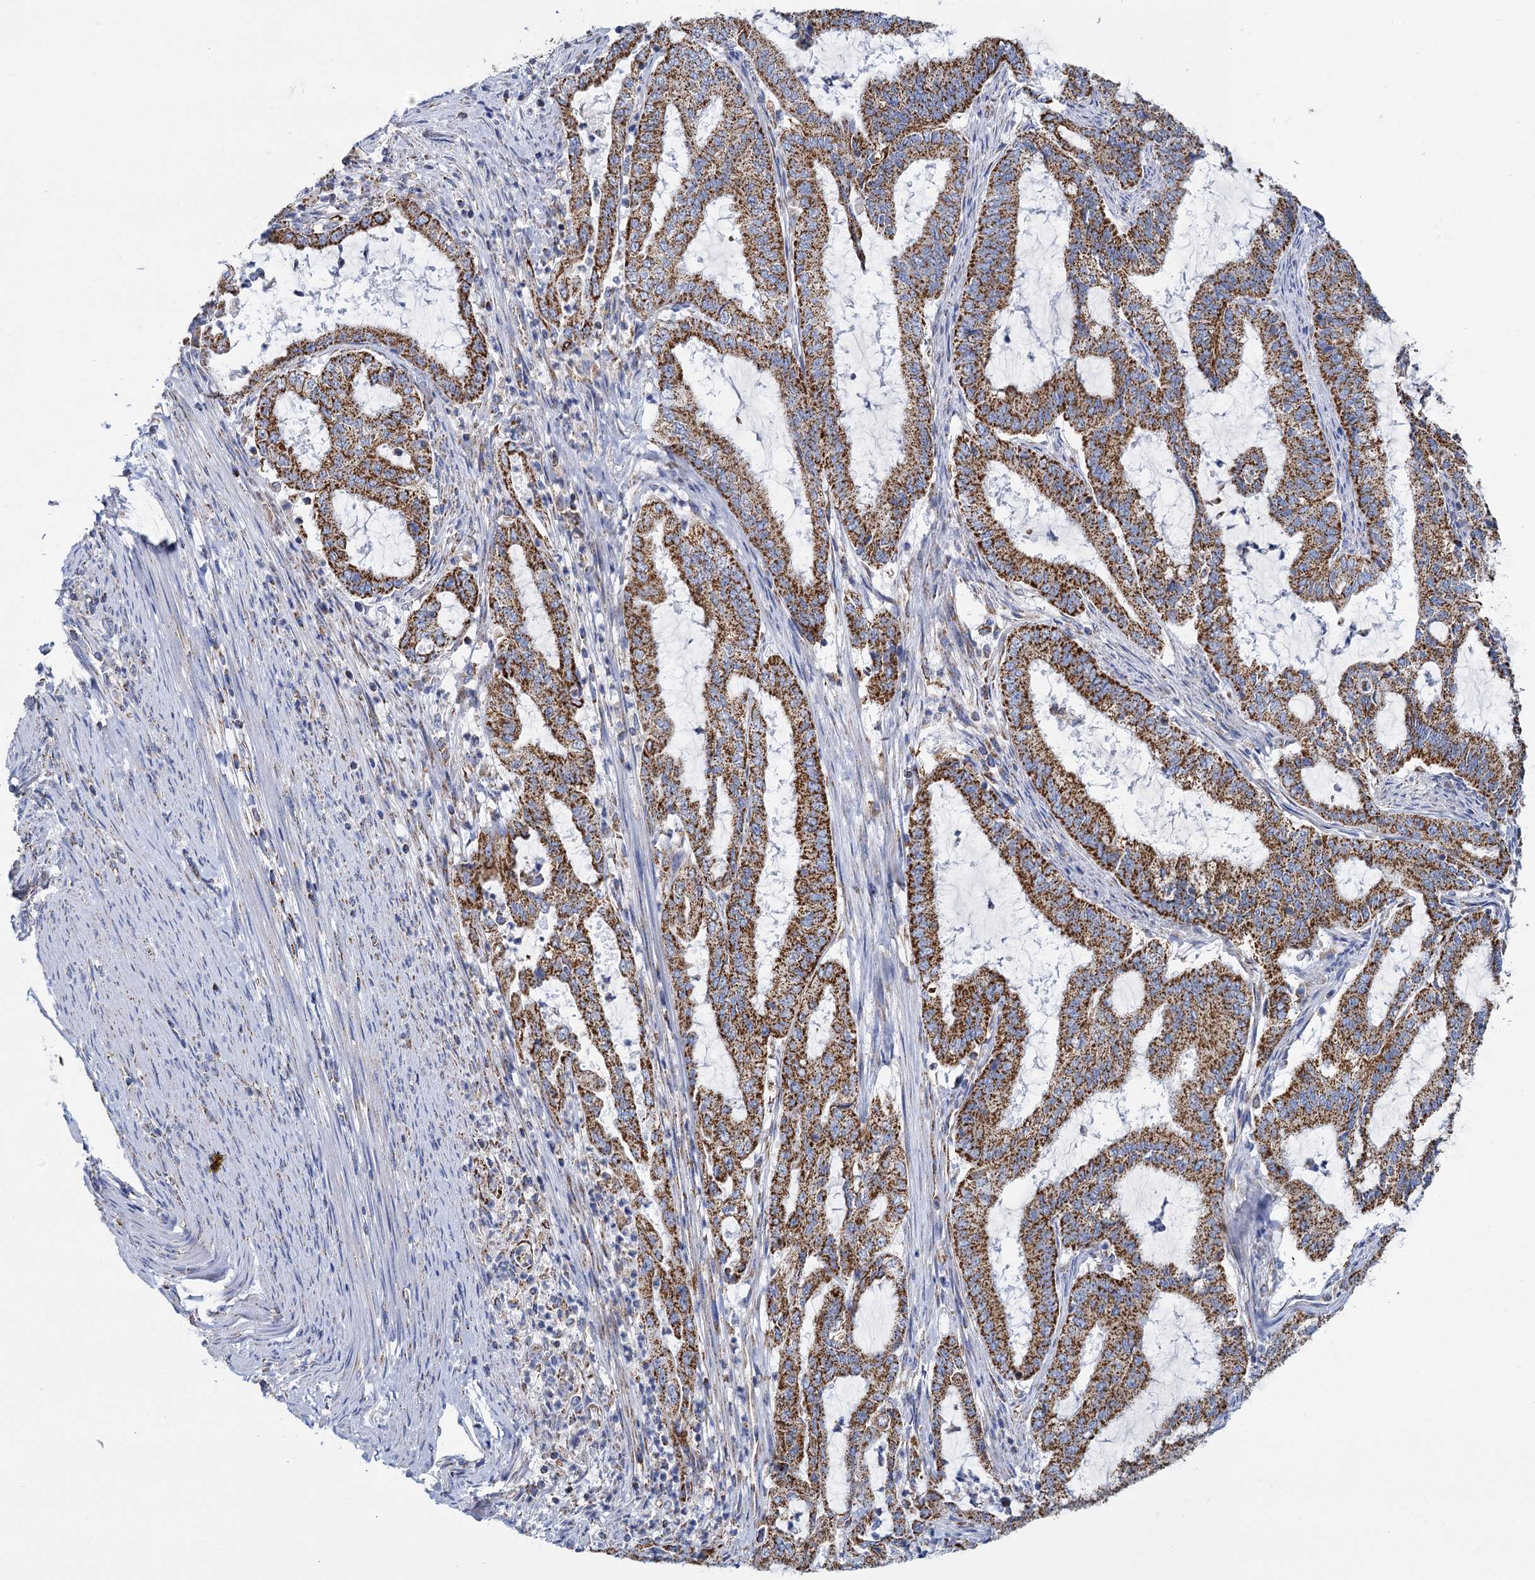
{"staining": {"intensity": "strong", "quantity": ">75%", "location": "cytoplasmic/membranous"}, "tissue": "endometrial cancer", "cell_type": "Tumor cells", "image_type": "cancer", "snomed": [{"axis": "morphology", "description": "Adenocarcinoma, NOS"}, {"axis": "topography", "description": "Endometrium"}], "caption": "Immunohistochemical staining of endometrial cancer shows strong cytoplasmic/membranous protein expression in approximately >75% of tumor cells. Using DAB (brown) and hematoxylin (blue) stains, captured at high magnification using brightfield microscopy.", "gene": "CCP110", "patient": {"sex": "female", "age": 51}}